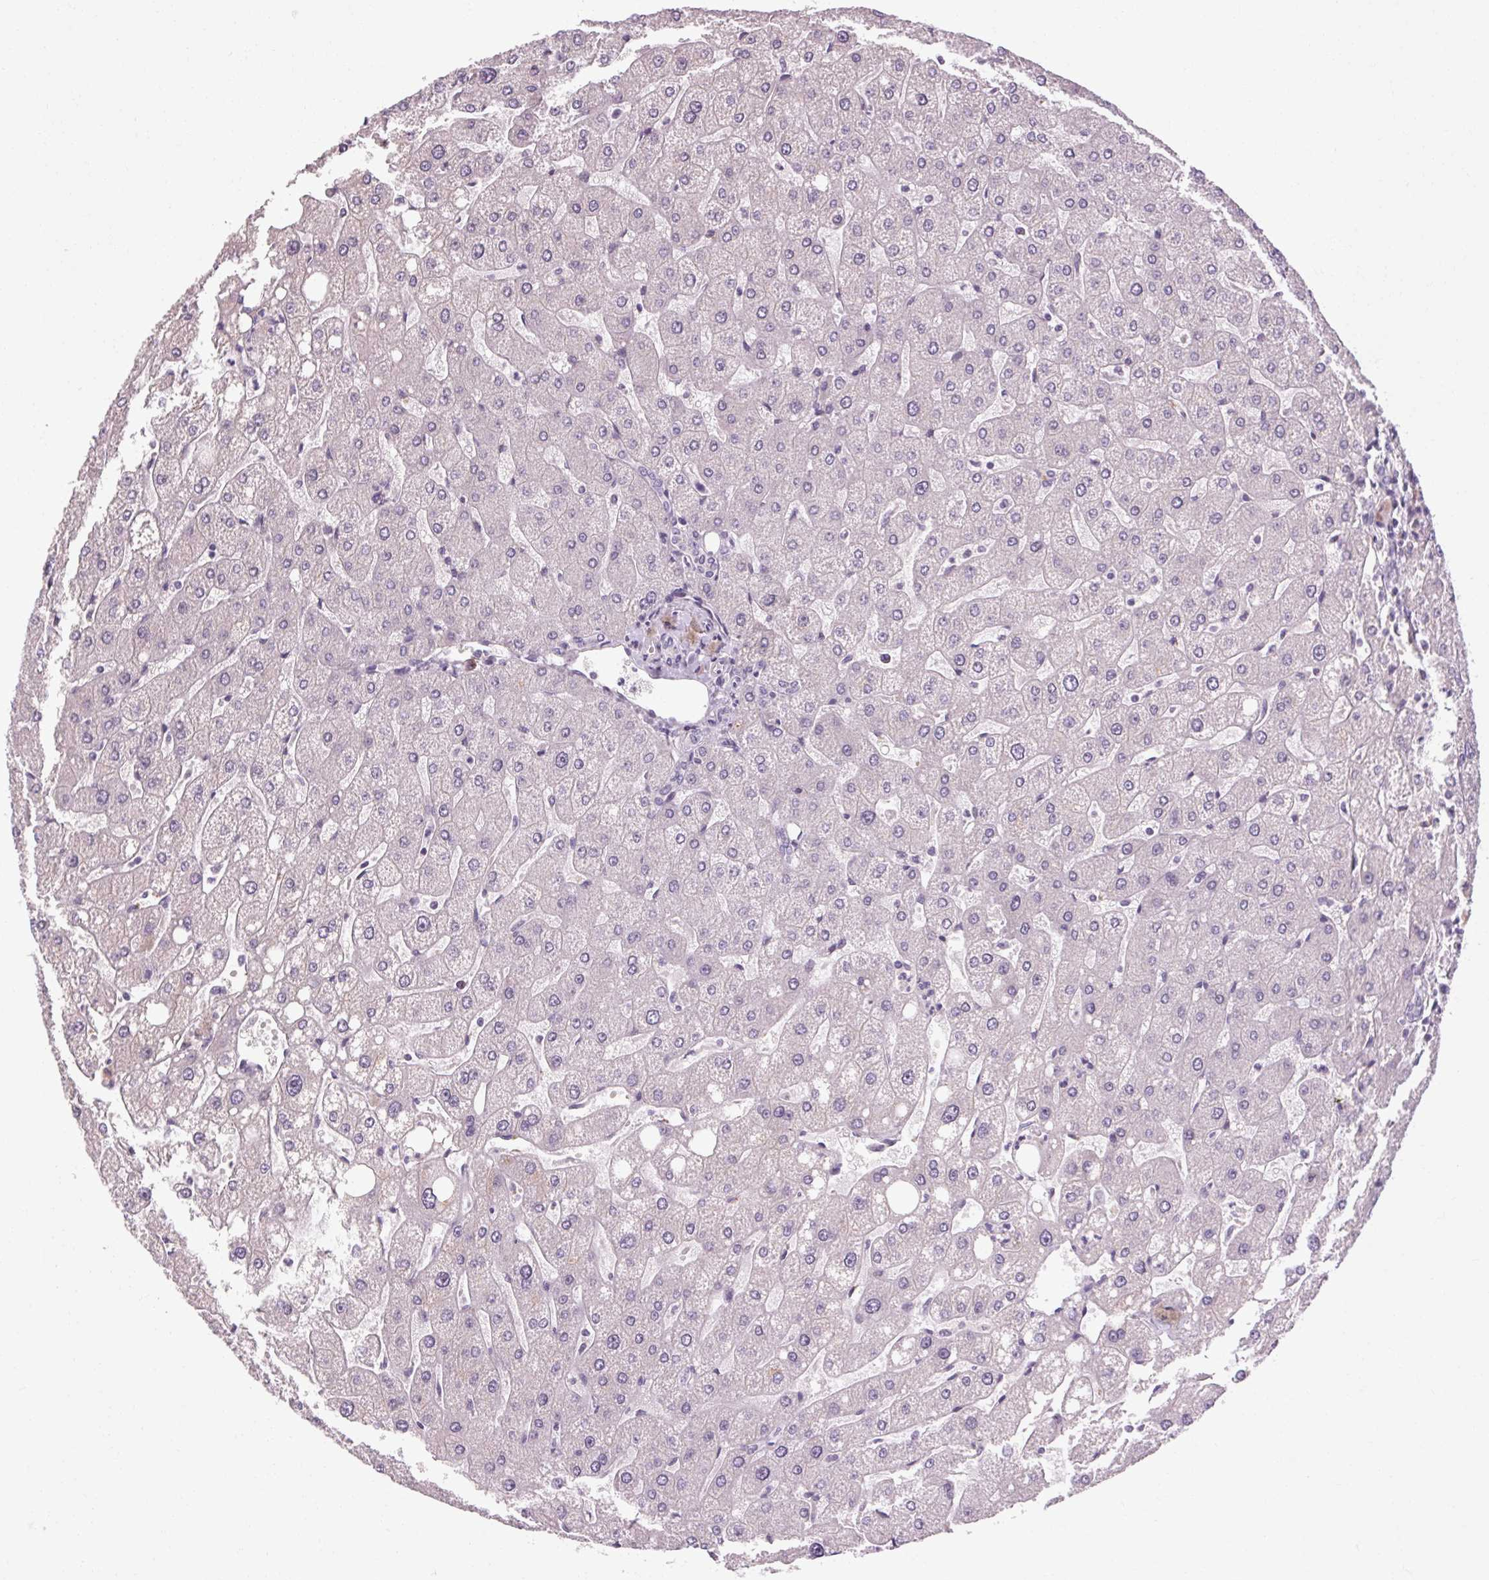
{"staining": {"intensity": "negative", "quantity": "none", "location": "none"}, "tissue": "liver", "cell_type": "Cholangiocytes", "image_type": "normal", "snomed": [{"axis": "morphology", "description": "Normal tissue, NOS"}, {"axis": "topography", "description": "Liver"}], "caption": "Protein analysis of benign liver displays no significant expression in cholangiocytes.", "gene": "KLHL40", "patient": {"sex": "male", "age": 67}}